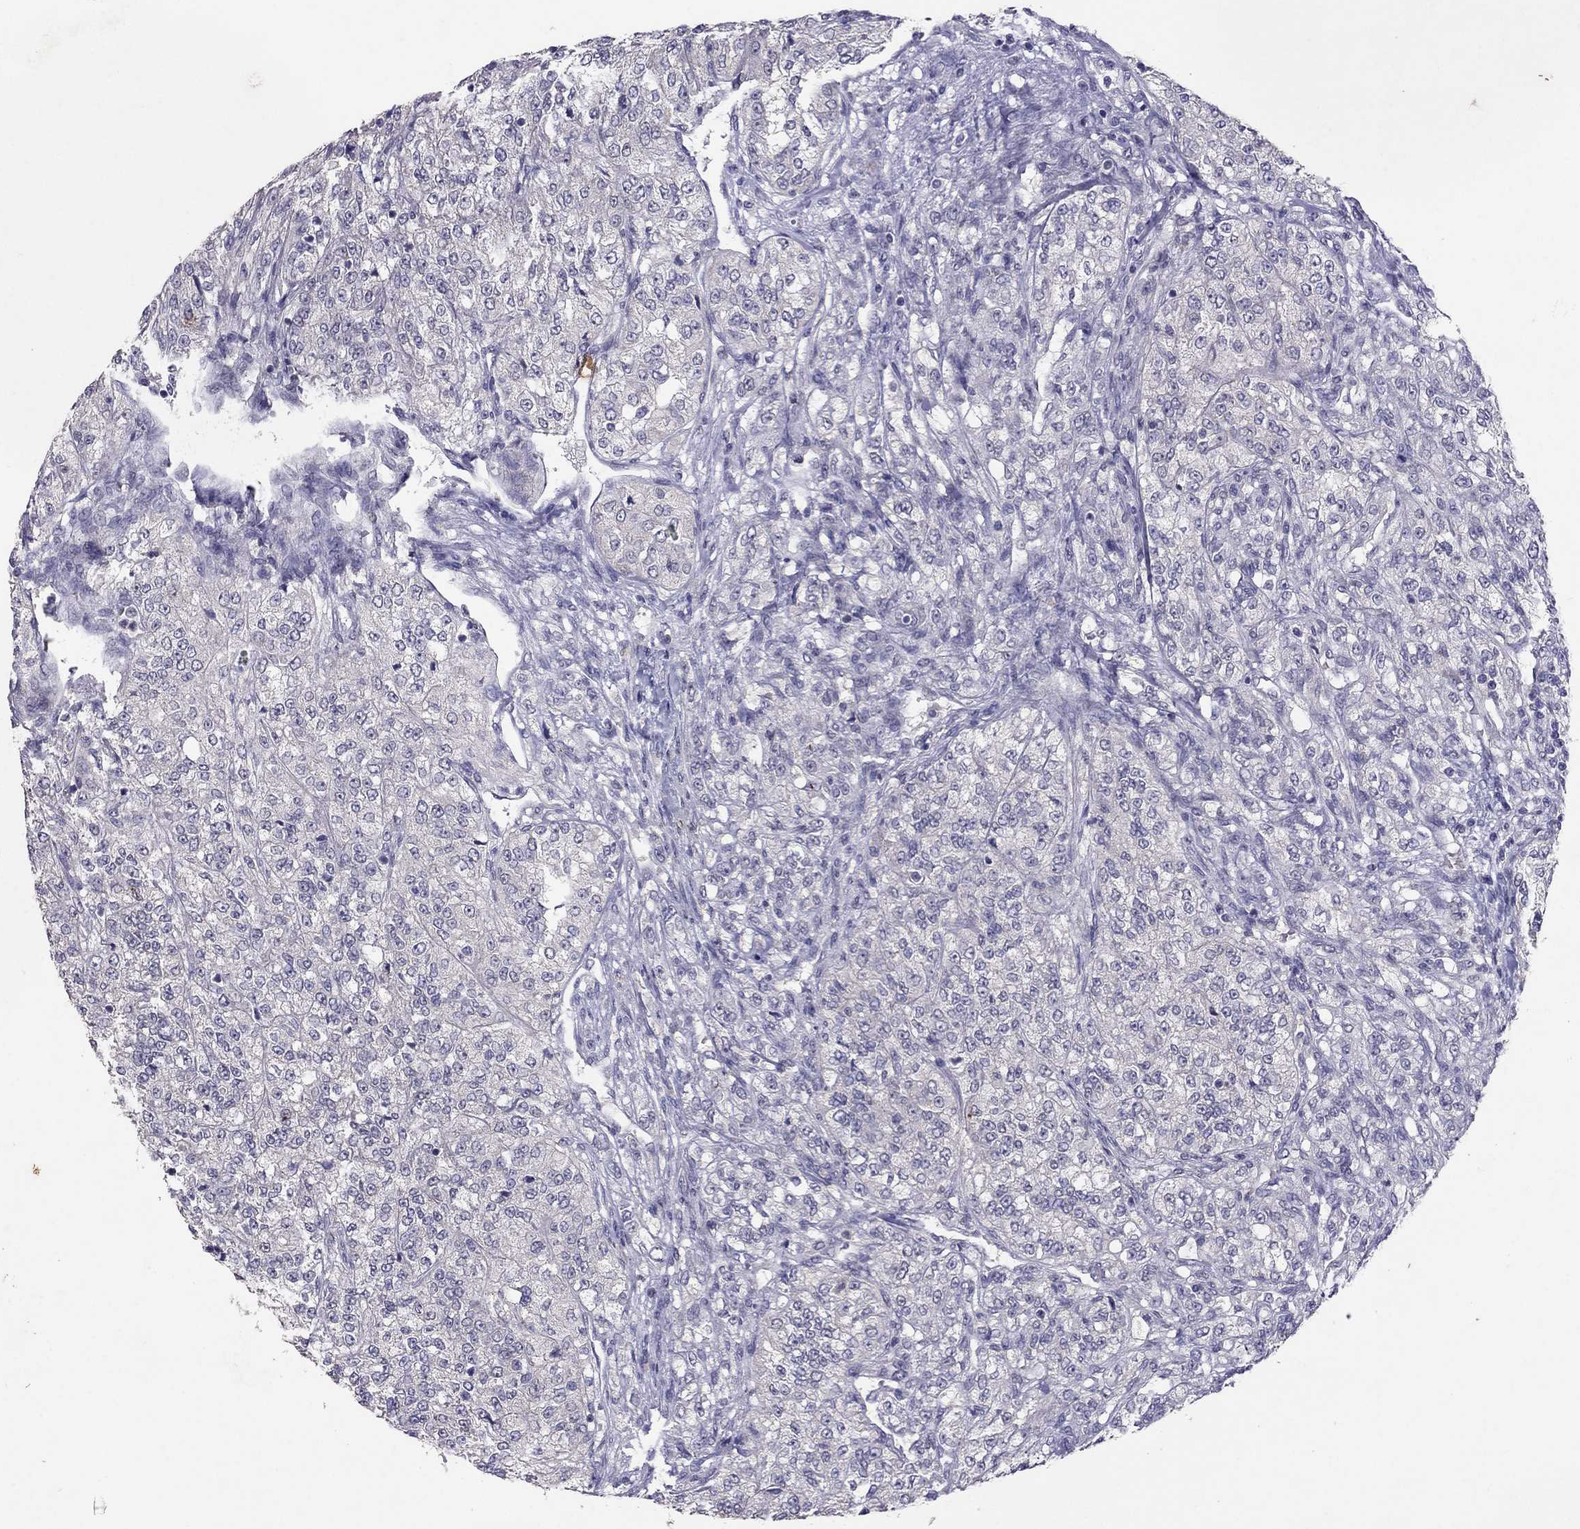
{"staining": {"intensity": "negative", "quantity": "none", "location": "none"}, "tissue": "renal cancer", "cell_type": "Tumor cells", "image_type": "cancer", "snomed": [{"axis": "morphology", "description": "Adenocarcinoma, NOS"}, {"axis": "topography", "description": "Kidney"}], "caption": "This micrograph is of renal cancer (adenocarcinoma) stained with immunohistochemistry (IHC) to label a protein in brown with the nuclei are counter-stained blue. There is no staining in tumor cells. (Brightfield microscopy of DAB immunohistochemistry (IHC) at high magnification).", "gene": "FST", "patient": {"sex": "female", "age": 63}}